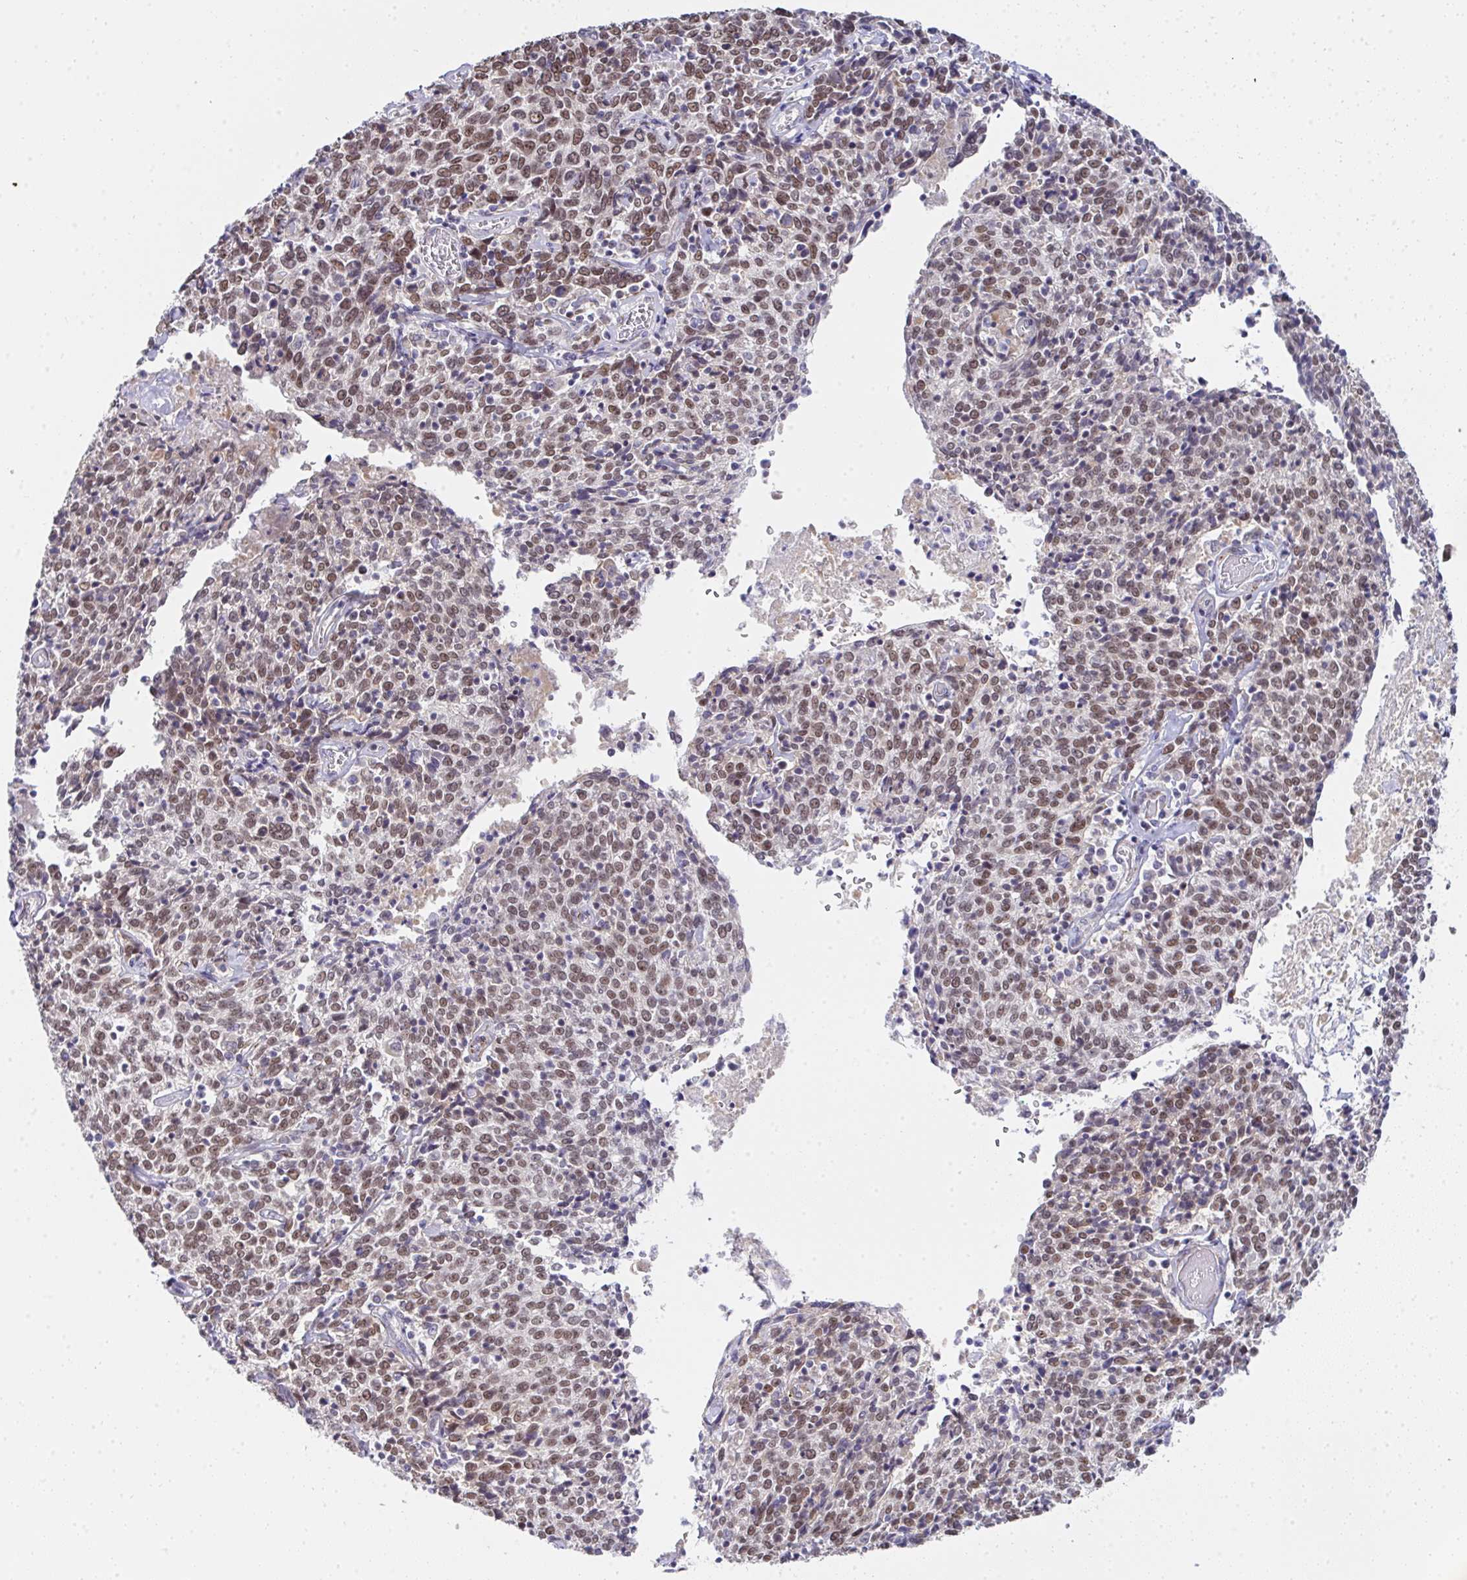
{"staining": {"intensity": "moderate", "quantity": ">75%", "location": "nuclear"}, "tissue": "cervical cancer", "cell_type": "Tumor cells", "image_type": "cancer", "snomed": [{"axis": "morphology", "description": "Squamous cell carcinoma, NOS"}, {"axis": "topography", "description": "Cervix"}], "caption": "Immunohistochemistry (DAB) staining of human cervical cancer reveals moderate nuclear protein positivity in approximately >75% of tumor cells.", "gene": "GINS2", "patient": {"sex": "female", "age": 46}}